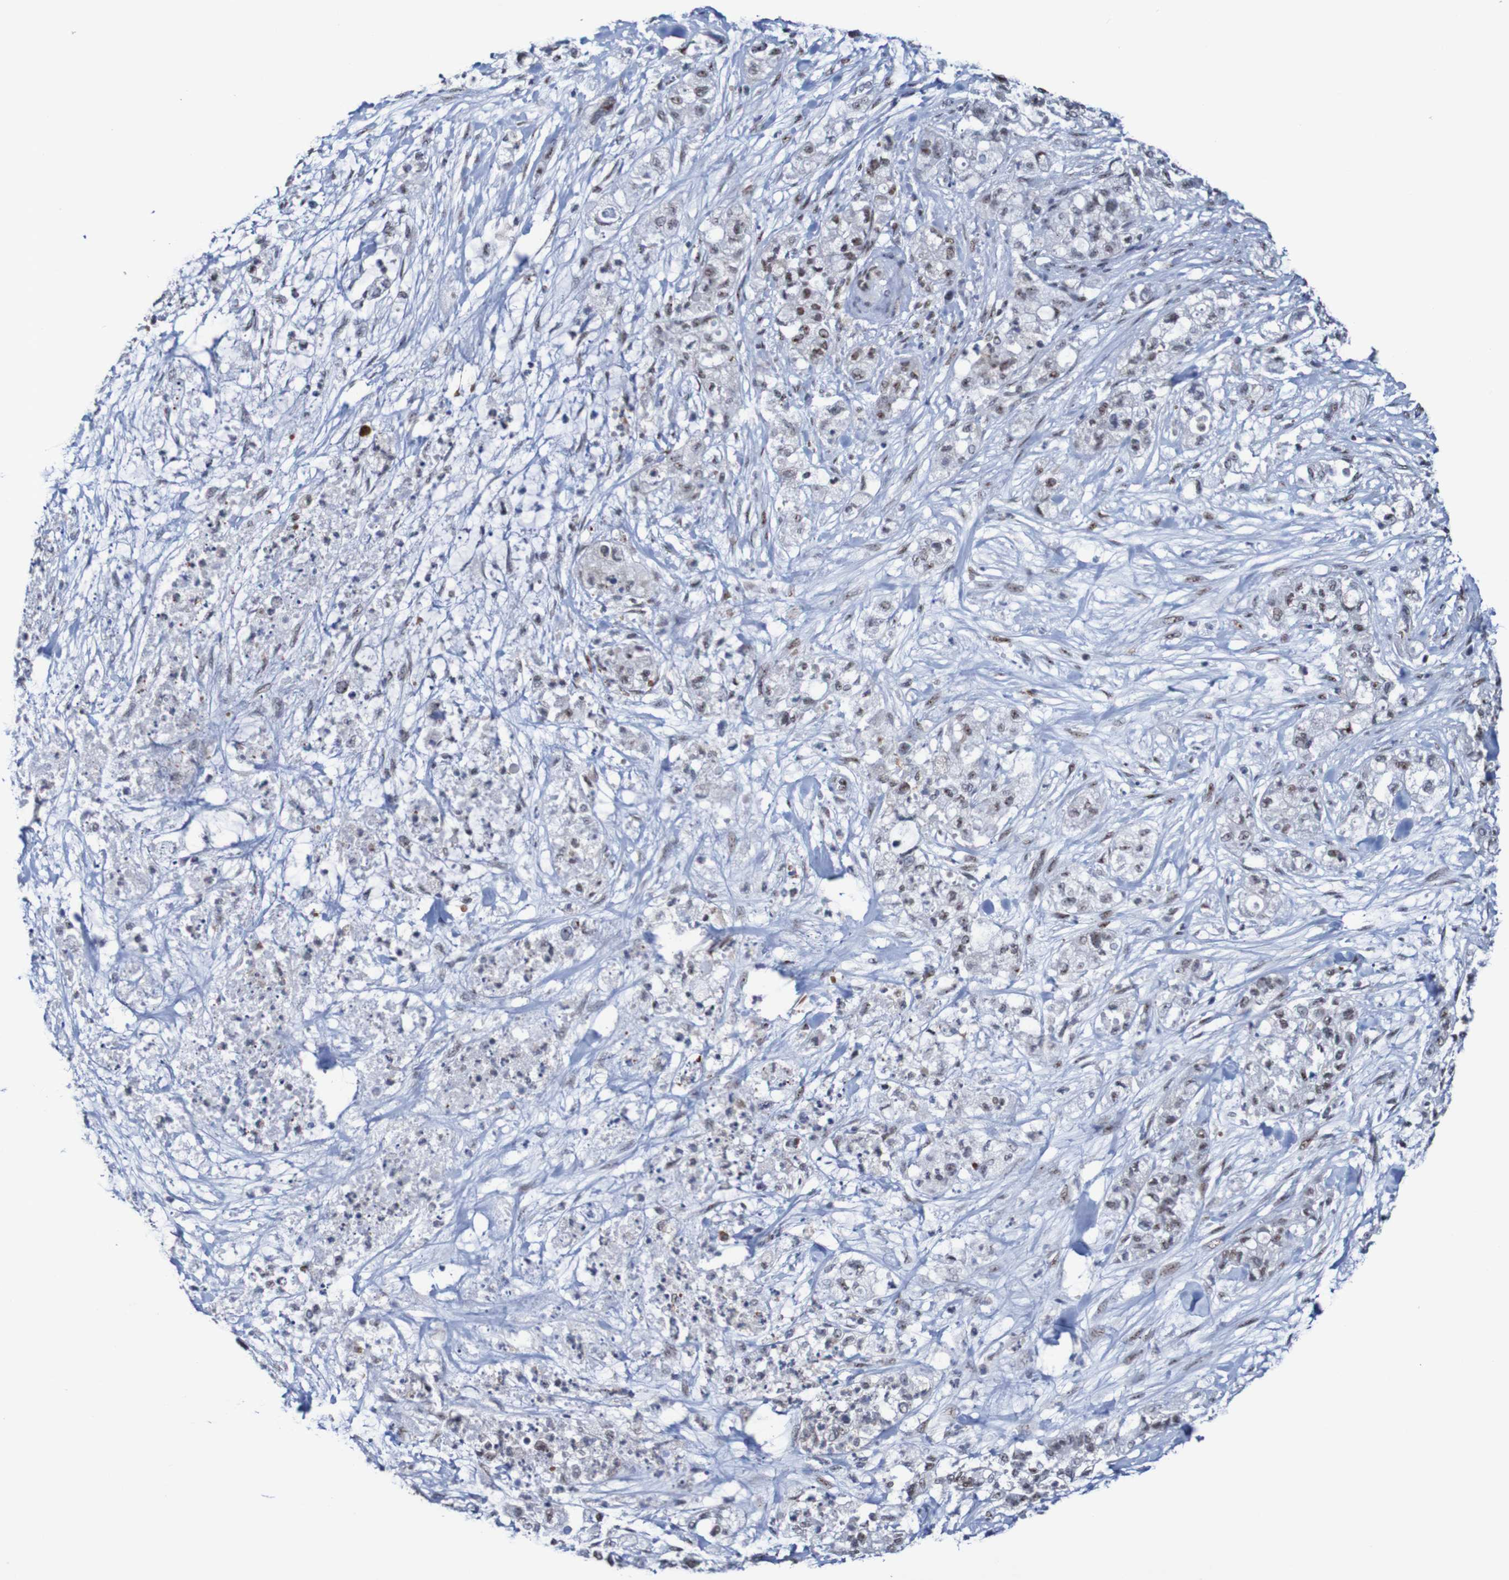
{"staining": {"intensity": "moderate", "quantity": ">75%", "location": "nuclear"}, "tissue": "pancreatic cancer", "cell_type": "Tumor cells", "image_type": "cancer", "snomed": [{"axis": "morphology", "description": "Adenocarcinoma, NOS"}, {"axis": "topography", "description": "Pancreas"}], "caption": "Human pancreatic cancer (adenocarcinoma) stained with a protein marker displays moderate staining in tumor cells.", "gene": "CDC5L", "patient": {"sex": "female", "age": 78}}